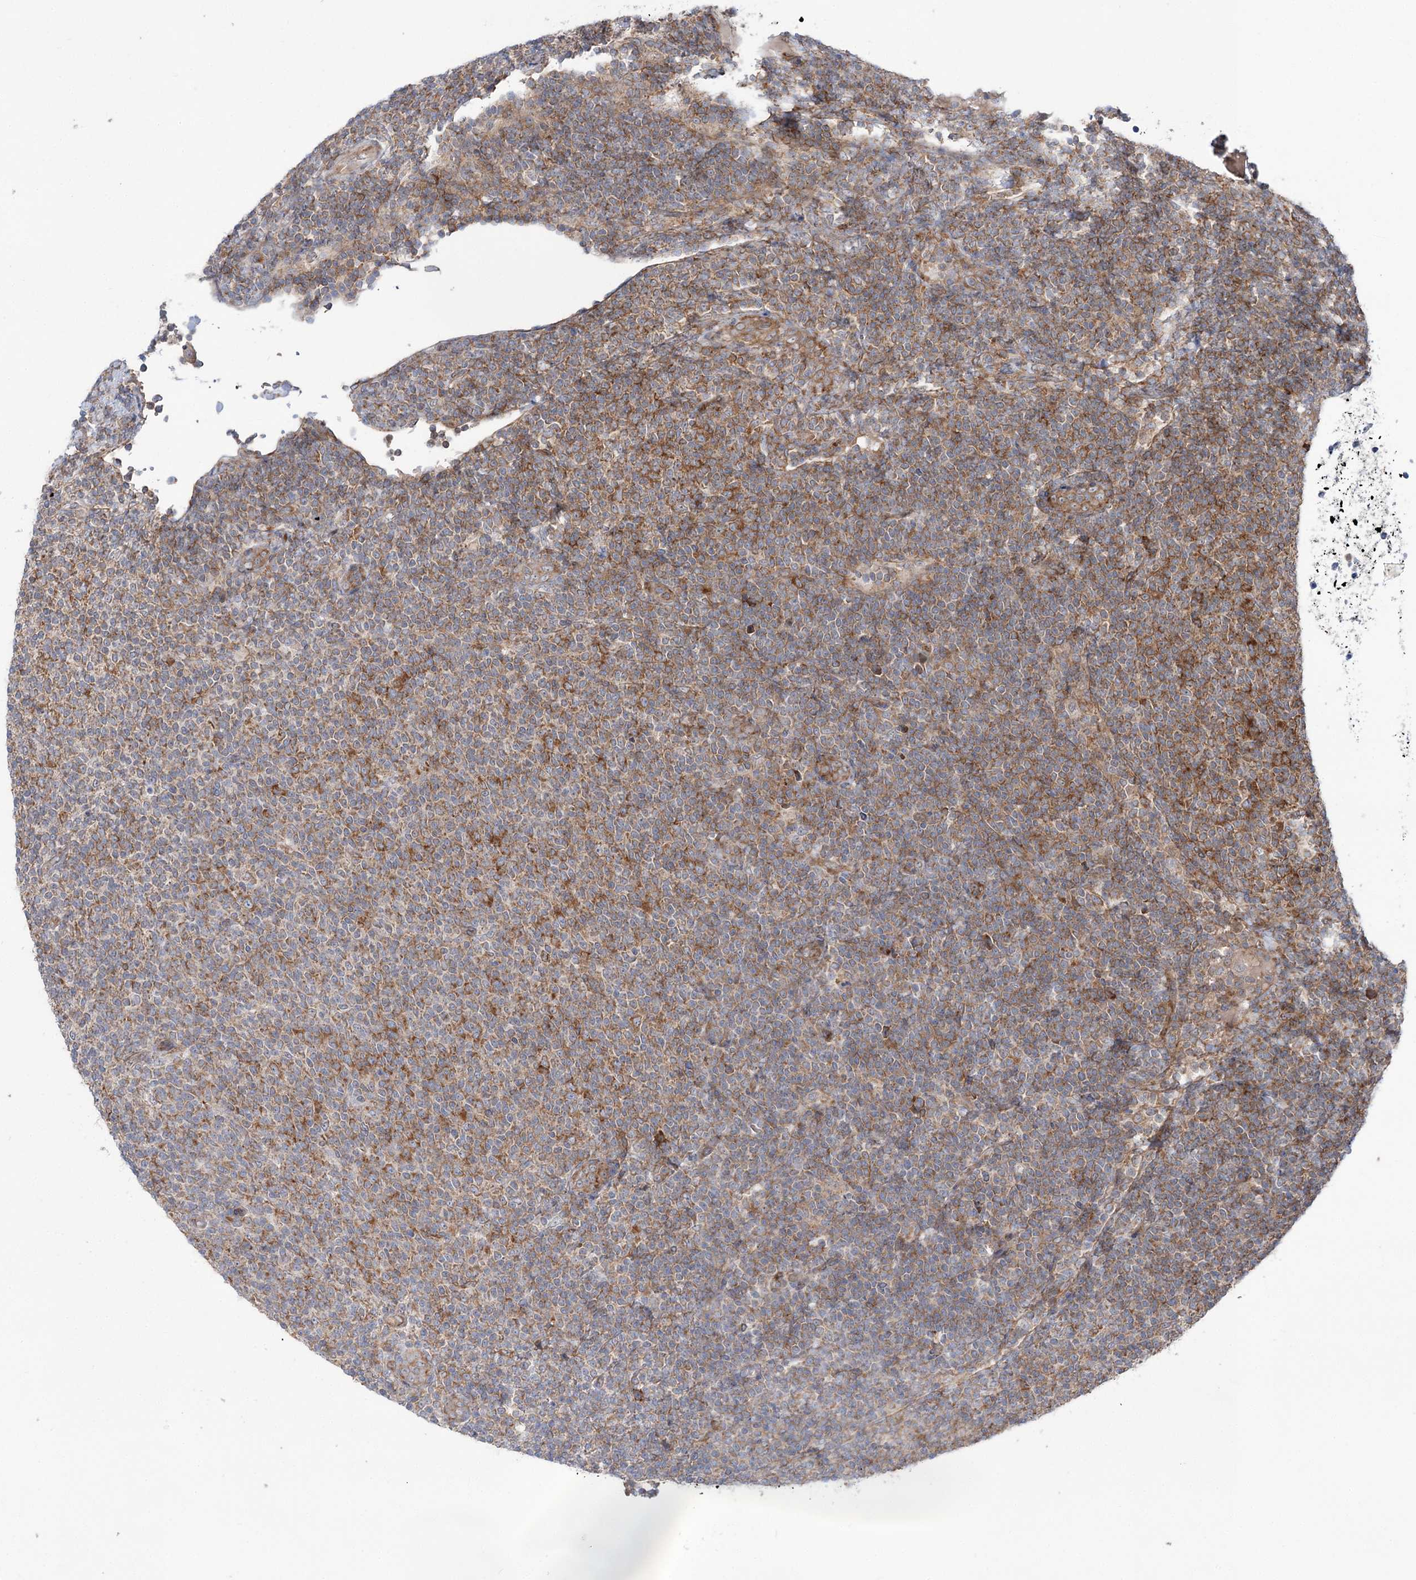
{"staining": {"intensity": "moderate", "quantity": "25%-75%", "location": "cytoplasmic/membranous"}, "tissue": "lymphoma", "cell_type": "Tumor cells", "image_type": "cancer", "snomed": [{"axis": "morphology", "description": "Malignant lymphoma, non-Hodgkin's type, Low grade"}, {"axis": "topography", "description": "Lymph node"}], "caption": "Immunohistochemistry (IHC) staining of low-grade malignant lymphoma, non-Hodgkin's type, which displays medium levels of moderate cytoplasmic/membranous staining in about 25%-75% of tumor cells indicating moderate cytoplasmic/membranous protein positivity. The staining was performed using DAB (3,3'-diaminobenzidine) (brown) for protein detection and nuclei were counterstained in hematoxylin (blue).", "gene": "VWA2", "patient": {"sex": "male", "age": 66}}